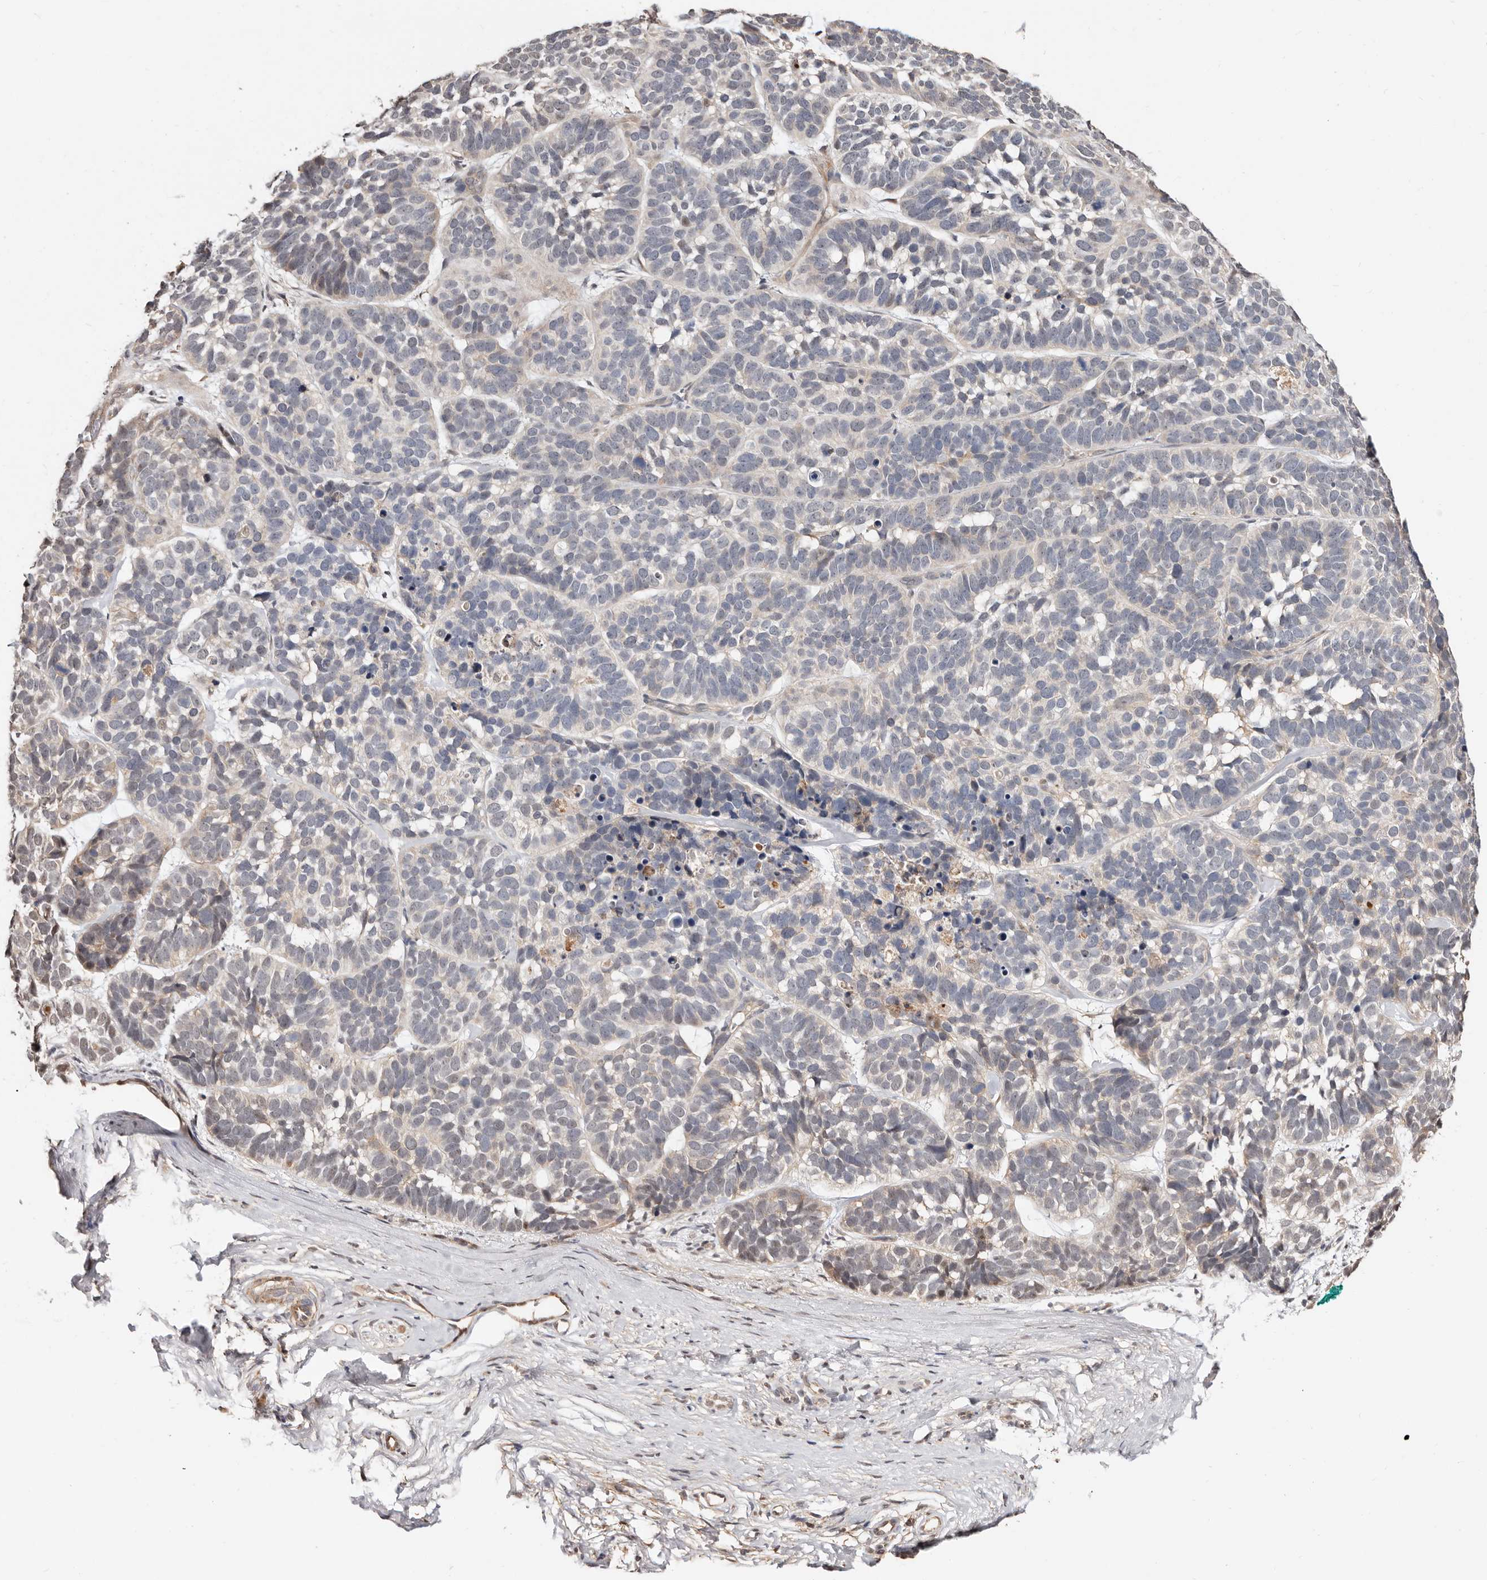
{"staining": {"intensity": "negative", "quantity": "none", "location": "none"}, "tissue": "skin cancer", "cell_type": "Tumor cells", "image_type": "cancer", "snomed": [{"axis": "morphology", "description": "Basal cell carcinoma"}, {"axis": "topography", "description": "Skin"}], "caption": "Immunohistochemical staining of skin basal cell carcinoma demonstrates no significant staining in tumor cells.", "gene": "TRIP13", "patient": {"sex": "male", "age": 62}}